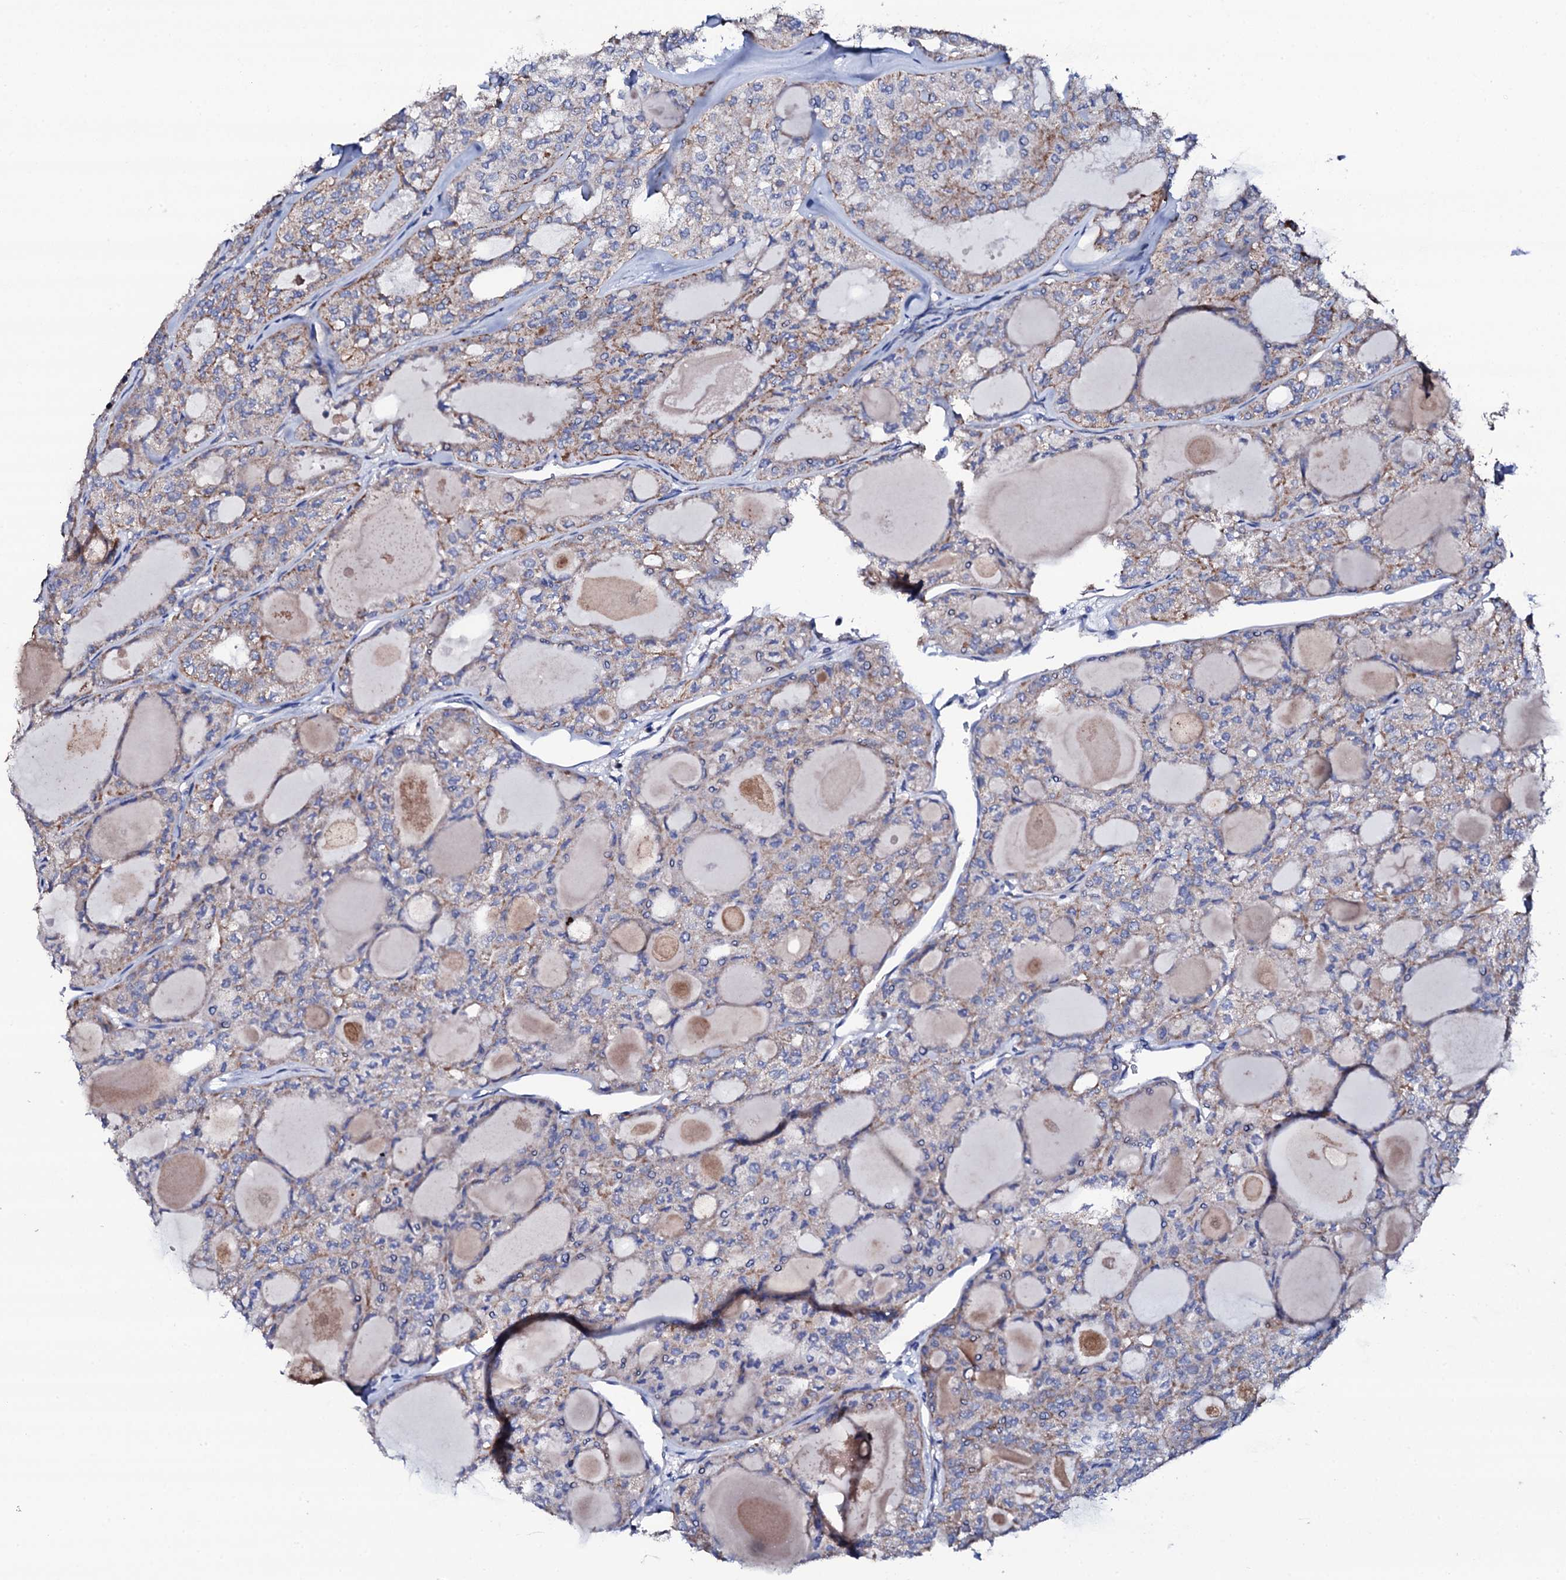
{"staining": {"intensity": "moderate", "quantity": "<25%", "location": "cytoplasmic/membranous"}, "tissue": "thyroid cancer", "cell_type": "Tumor cells", "image_type": "cancer", "snomed": [{"axis": "morphology", "description": "Follicular adenoma carcinoma, NOS"}, {"axis": "topography", "description": "Thyroid gland"}], "caption": "High-magnification brightfield microscopy of thyroid cancer (follicular adenoma carcinoma) stained with DAB (3,3'-diaminobenzidine) (brown) and counterstained with hematoxylin (blue). tumor cells exhibit moderate cytoplasmic/membranous positivity is identified in about<25% of cells.", "gene": "TCAF2", "patient": {"sex": "male", "age": 75}}